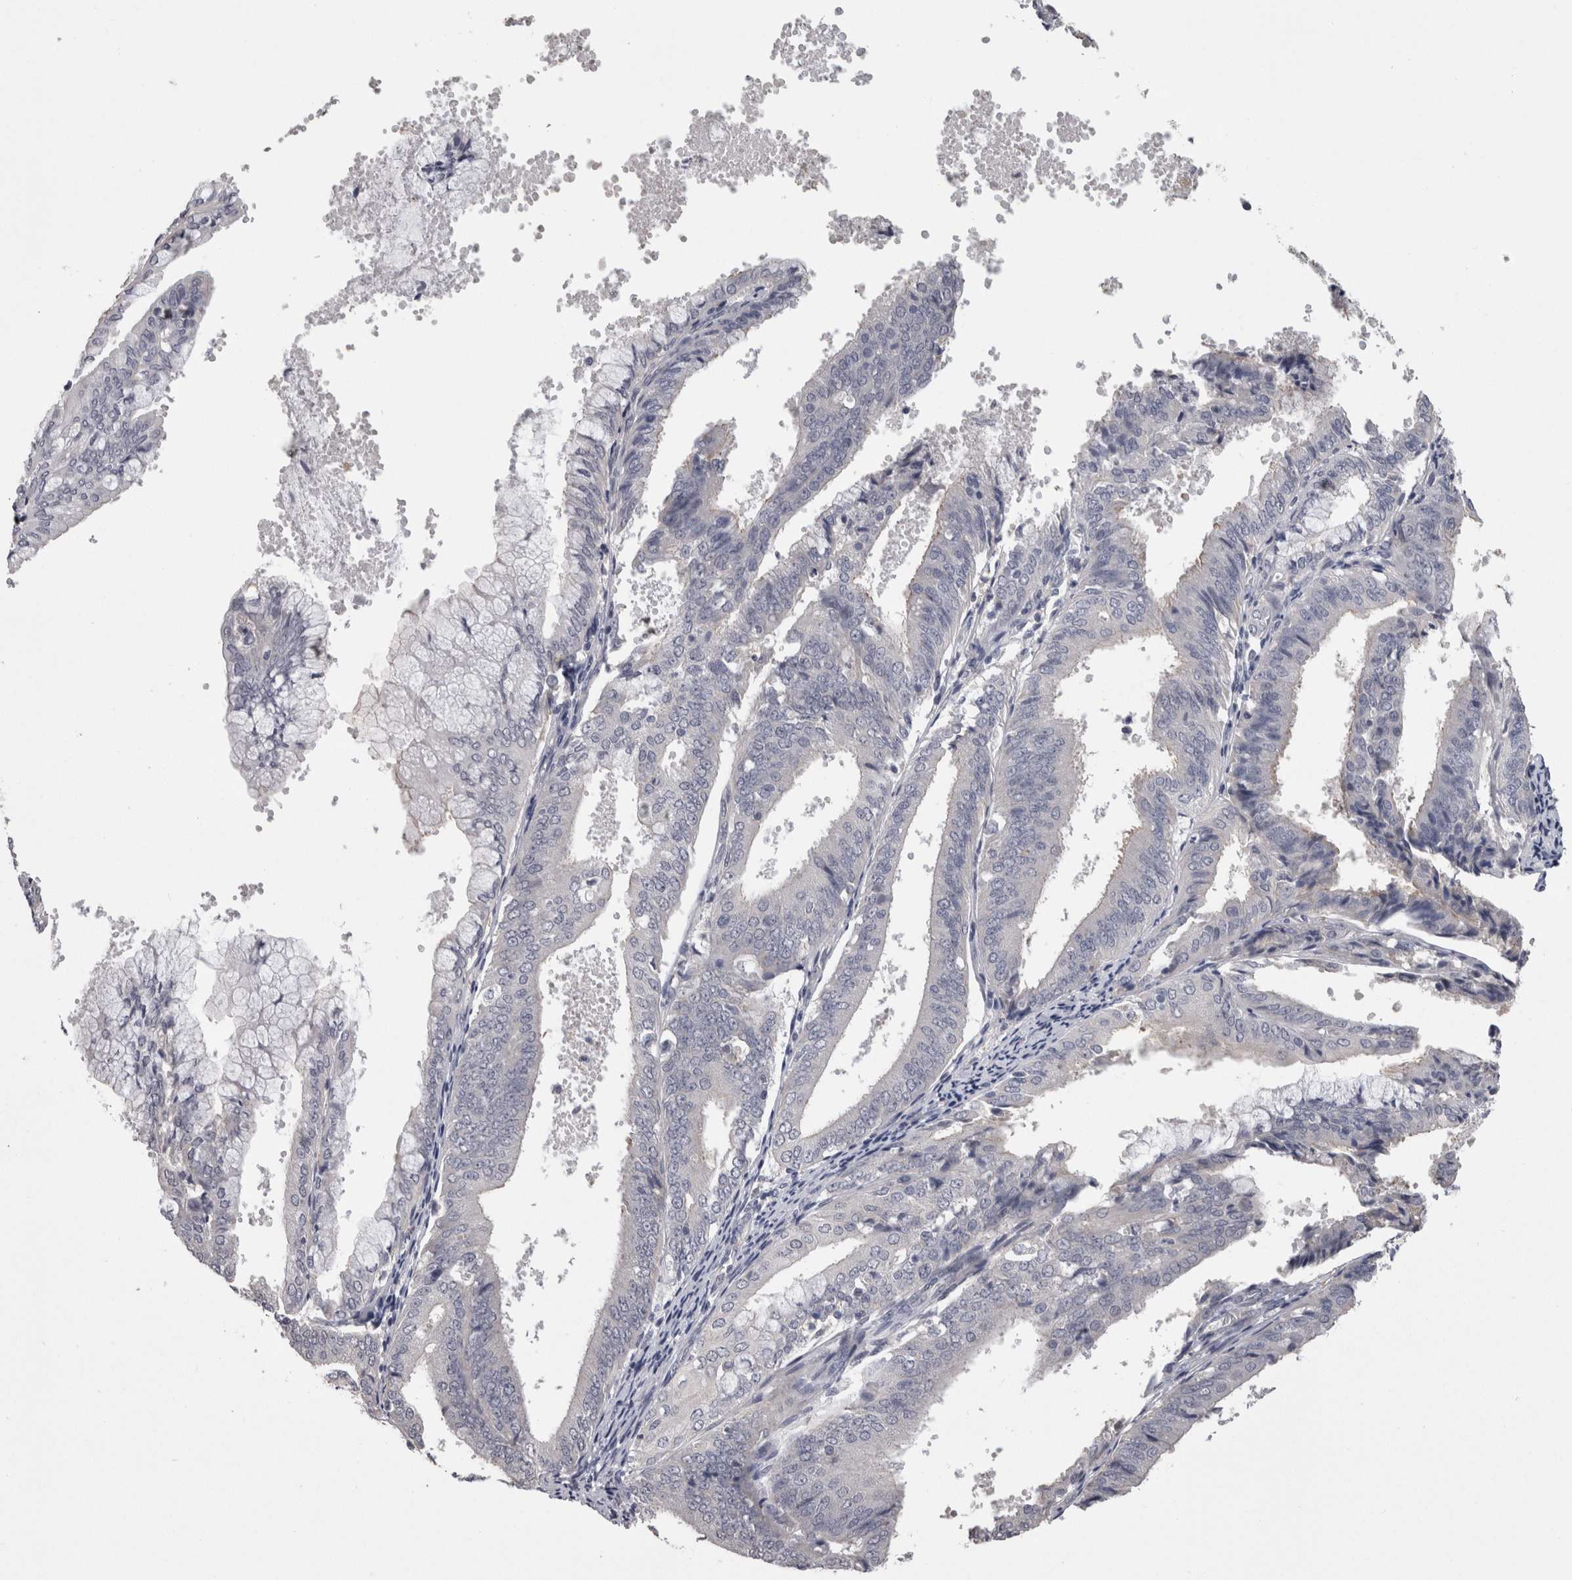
{"staining": {"intensity": "negative", "quantity": "none", "location": "none"}, "tissue": "endometrial cancer", "cell_type": "Tumor cells", "image_type": "cancer", "snomed": [{"axis": "morphology", "description": "Adenocarcinoma, NOS"}, {"axis": "topography", "description": "Endometrium"}], "caption": "The micrograph shows no staining of tumor cells in endometrial cancer.", "gene": "PON3", "patient": {"sex": "female", "age": 63}}